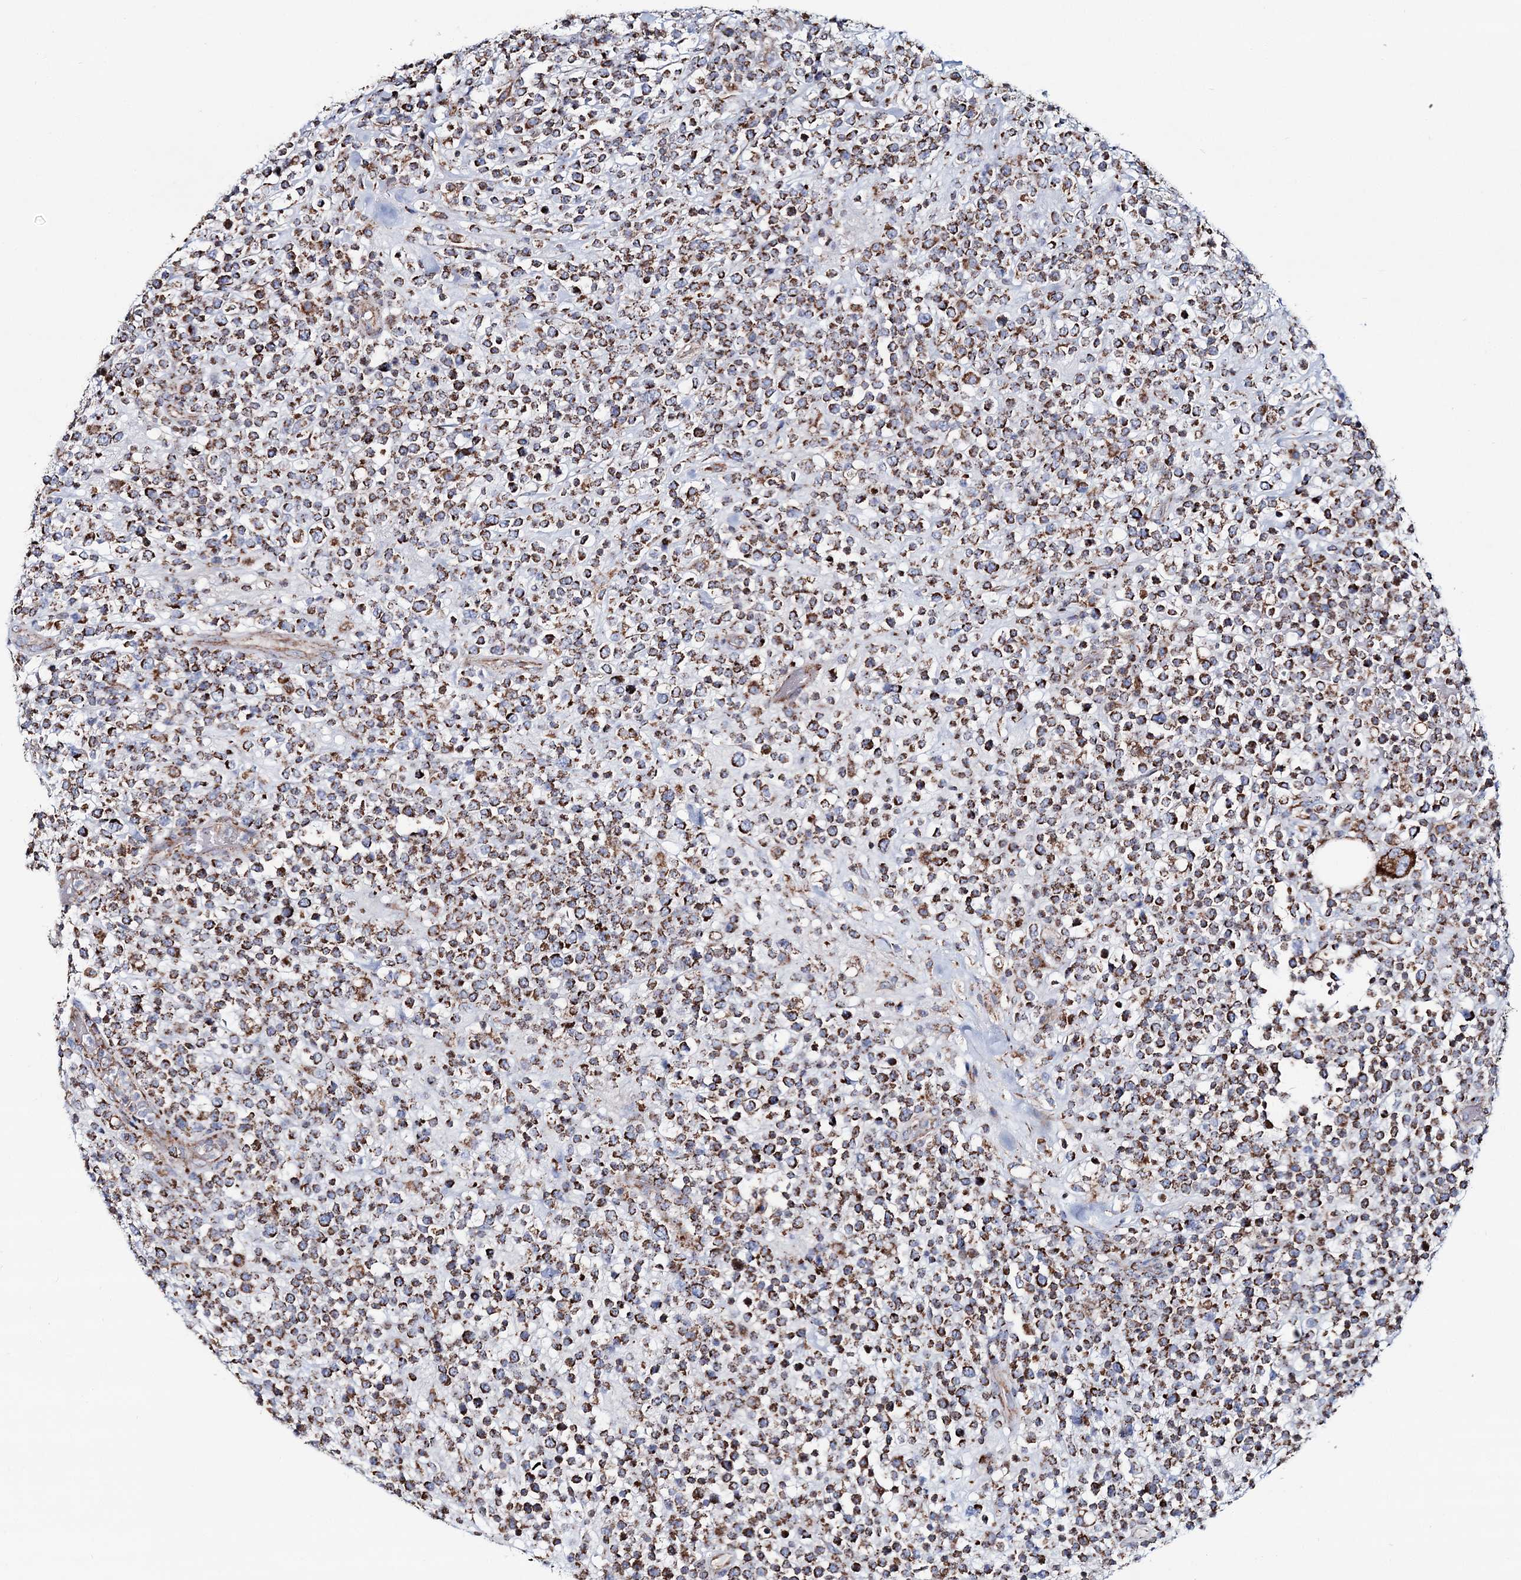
{"staining": {"intensity": "moderate", "quantity": ">75%", "location": "cytoplasmic/membranous"}, "tissue": "lymphoma", "cell_type": "Tumor cells", "image_type": "cancer", "snomed": [{"axis": "morphology", "description": "Malignant lymphoma, non-Hodgkin's type, High grade"}, {"axis": "topography", "description": "Colon"}], "caption": "The micrograph reveals a brown stain indicating the presence of a protein in the cytoplasmic/membranous of tumor cells in lymphoma. The staining is performed using DAB (3,3'-diaminobenzidine) brown chromogen to label protein expression. The nuclei are counter-stained blue using hematoxylin.", "gene": "ARHGAP6", "patient": {"sex": "female", "age": 53}}